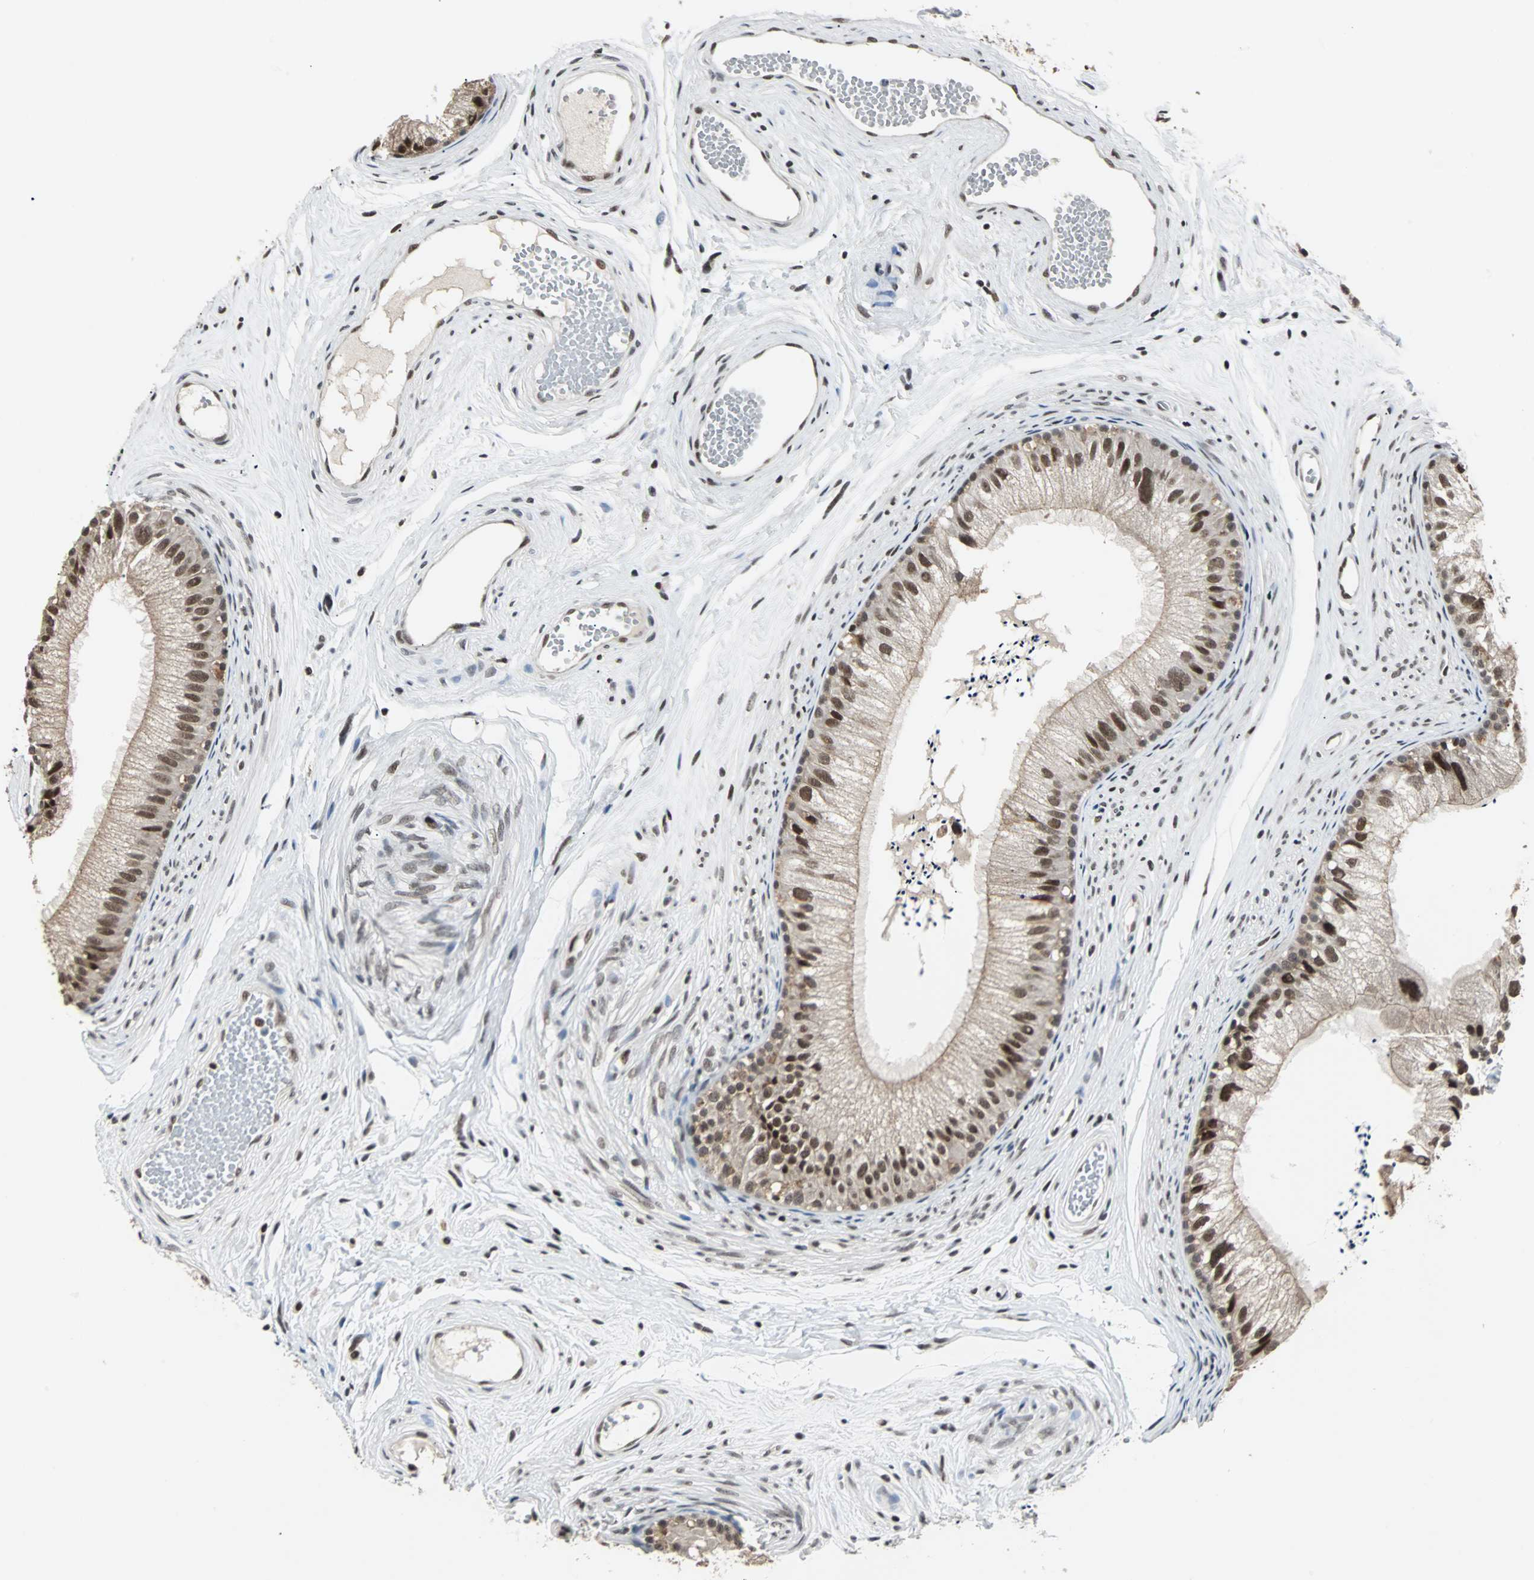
{"staining": {"intensity": "moderate", "quantity": ">75%", "location": "cytoplasmic/membranous,nuclear"}, "tissue": "epididymis", "cell_type": "Glandular cells", "image_type": "normal", "snomed": [{"axis": "morphology", "description": "Normal tissue, NOS"}, {"axis": "topography", "description": "Epididymis"}], "caption": "Unremarkable epididymis was stained to show a protein in brown. There is medium levels of moderate cytoplasmic/membranous,nuclear expression in approximately >75% of glandular cells. (DAB IHC with brightfield microscopy, high magnification).", "gene": "TERF2IP", "patient": {"sex": "male", "age": 56}}